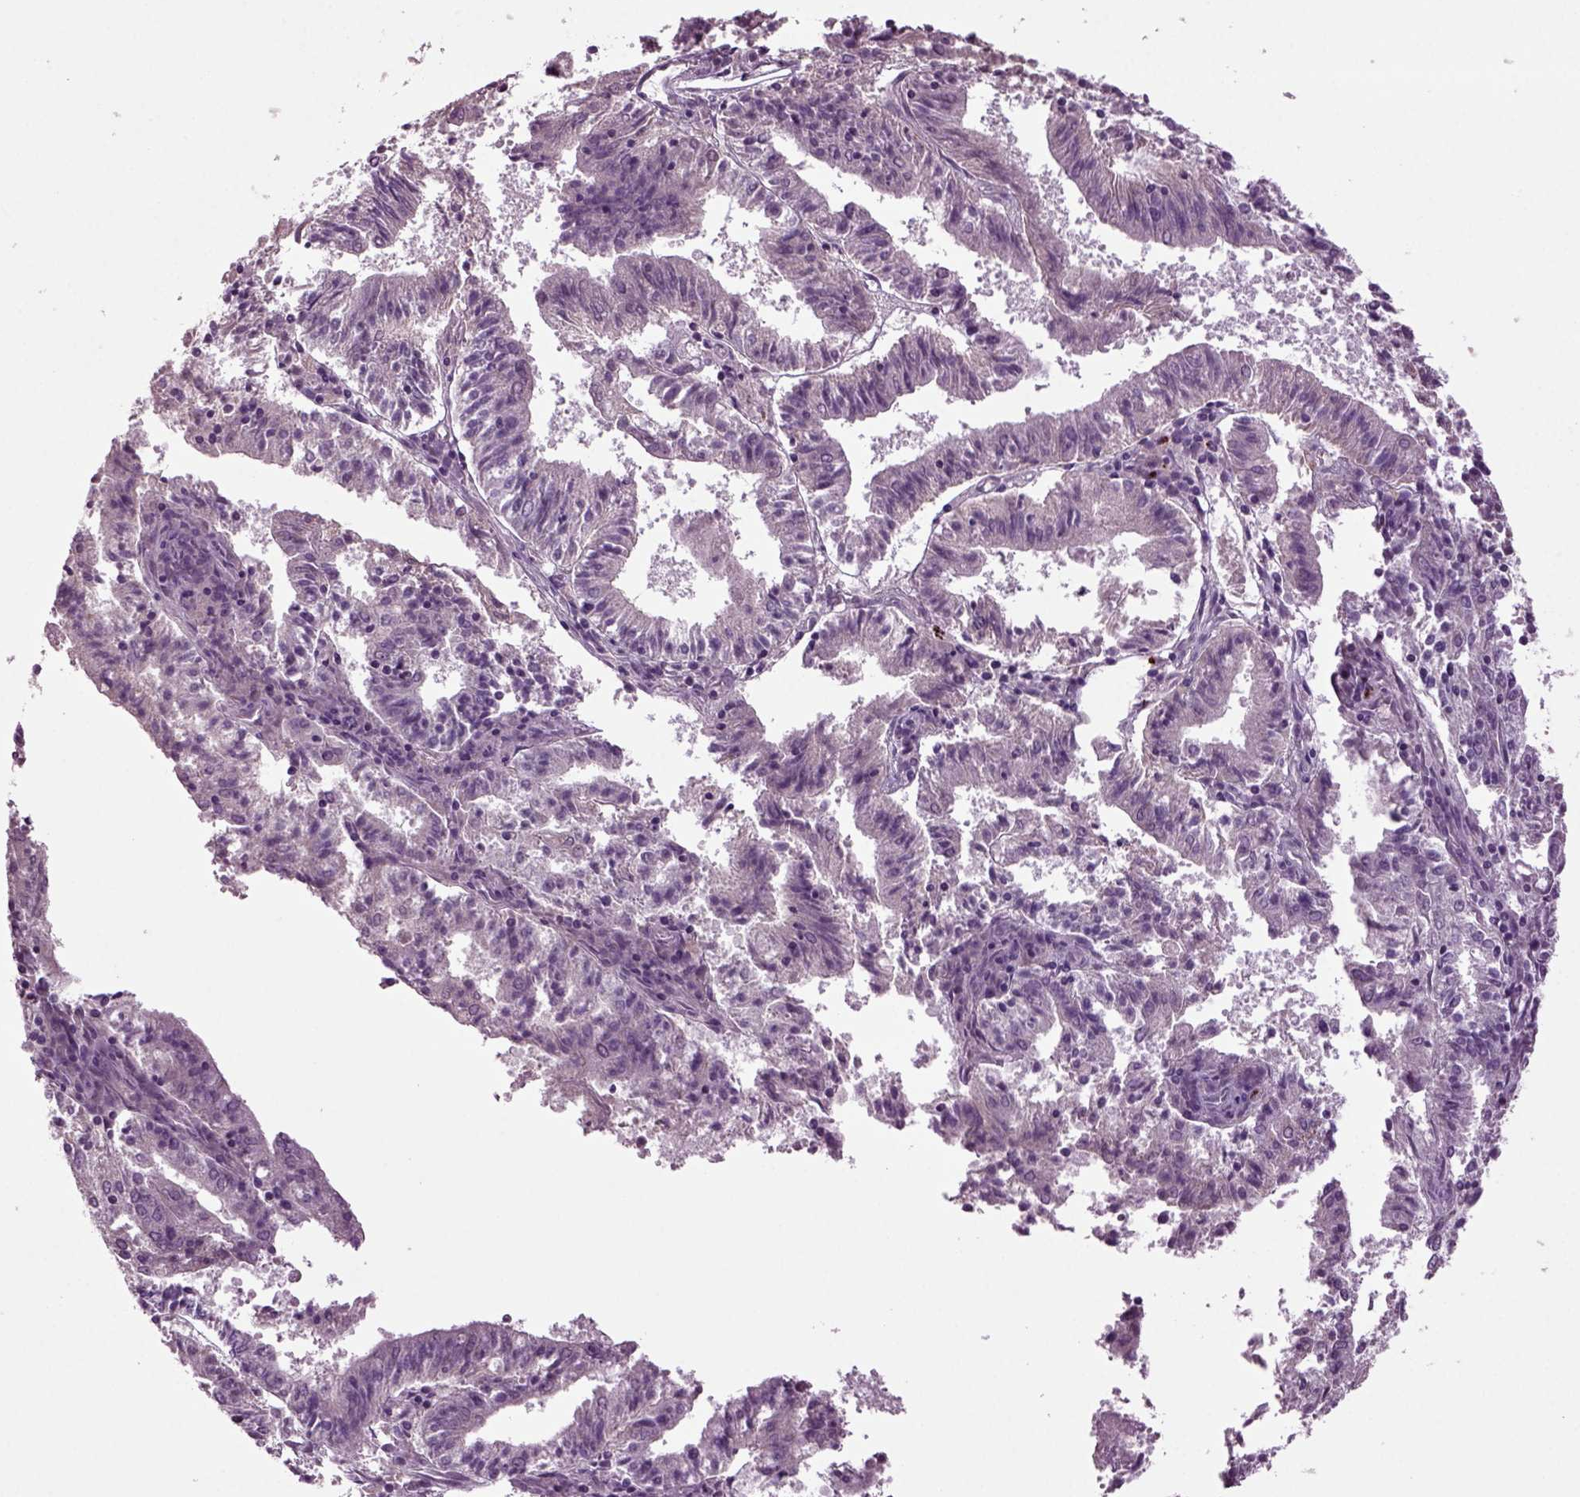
{"staining": {"intensity": "negative", "quantity": "none", "location": "none"}, "tissue": "endometrial cancer", "cell_type": "Tumor cells", "image_type": "cancer", "snomed": [{"axis": "morphology", "description": "Adenocarcinoma, NOS"}, {"axis": "topography", "description": "Endometrium"}], "caption": "Immunohistochemical staining of human adenocarcinoma (endometrial) displays no significant expression in tumor cells.", "gene": "SLC17A6", "patient": {"sex": "female", "age": 82}}